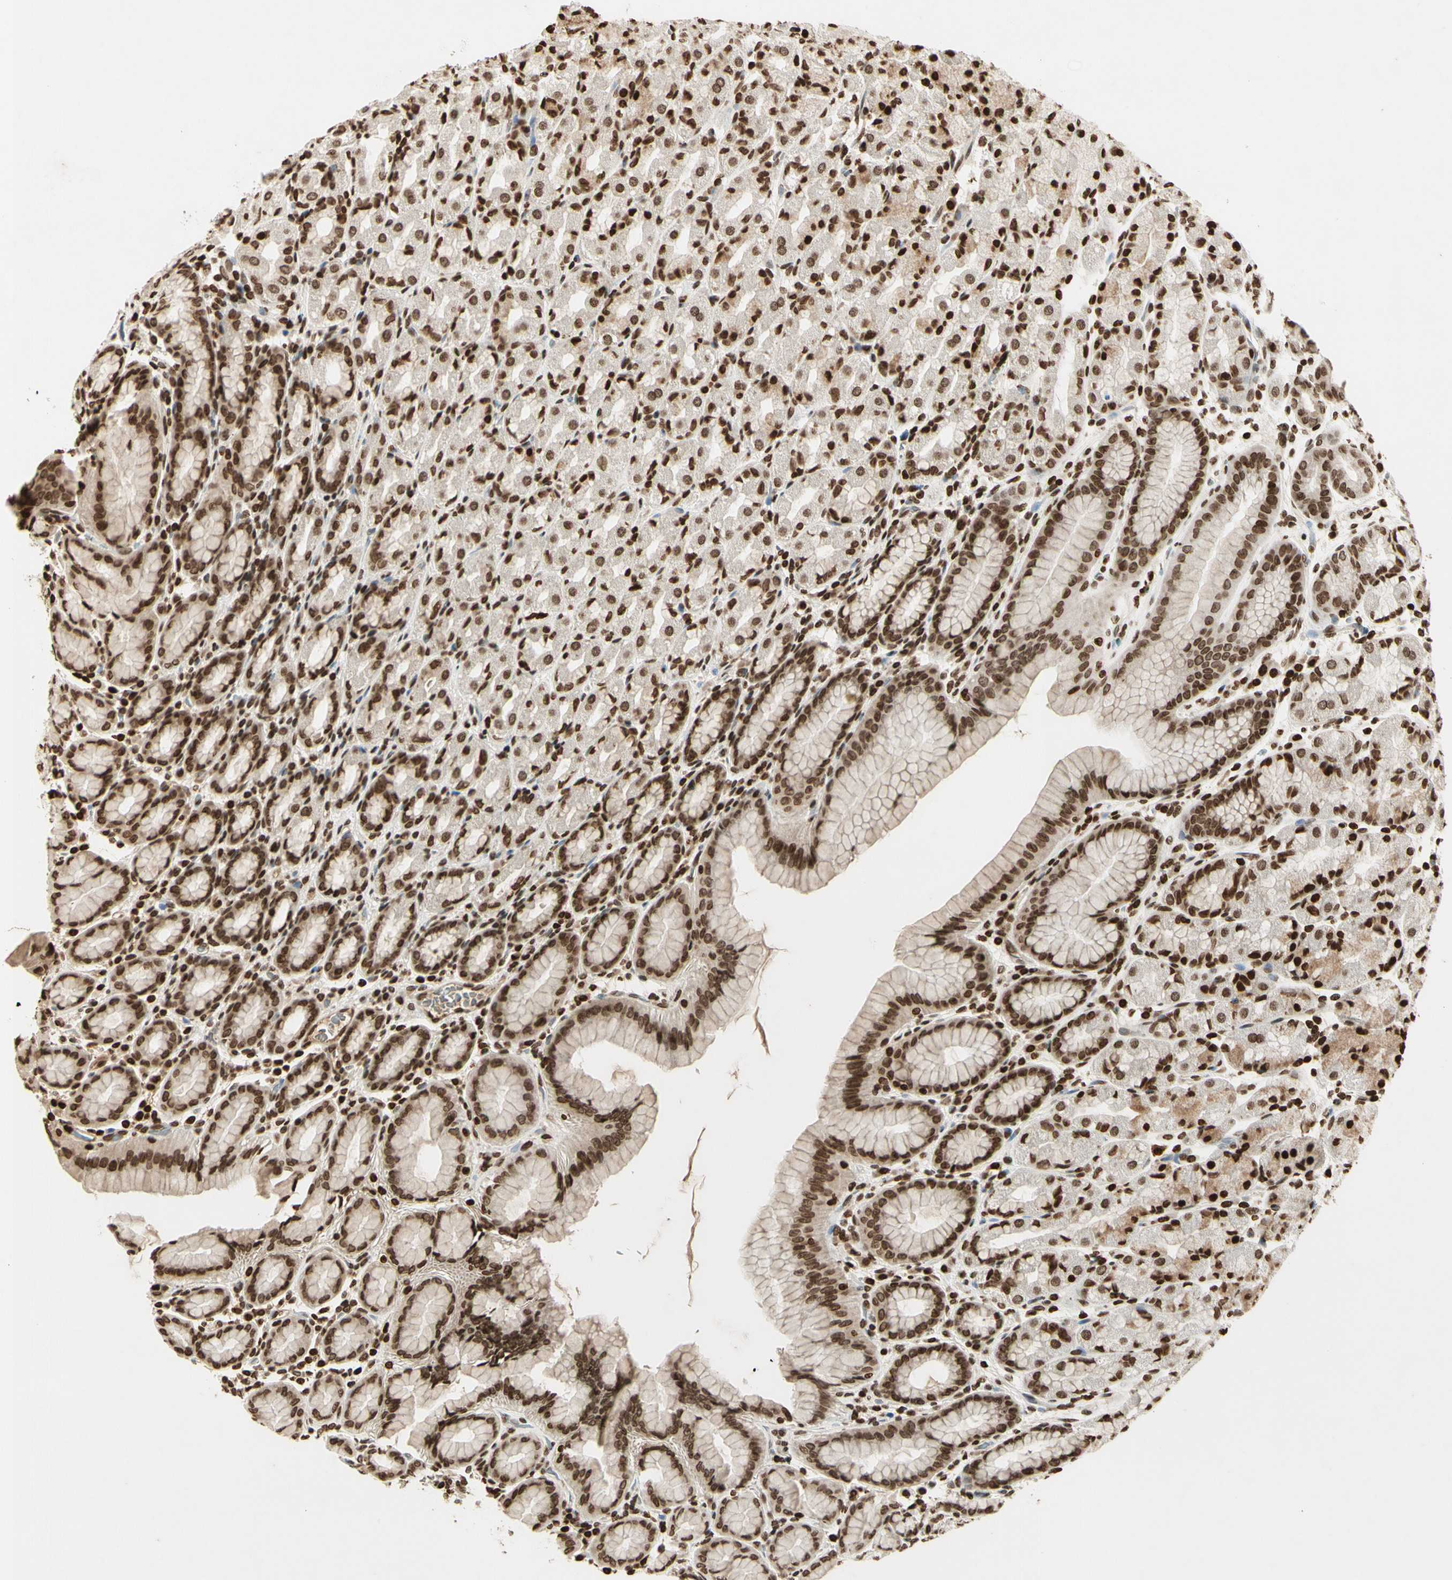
{"staining": {"intensity": "strong", "quantity": ">75%", "location": "nuclear"}, "tissue": "stomach", "cell_type": "Glandular cells", "image_type": "normal", "snomed": [{"axis": "morphology", "description": "Normal tissue, NOS"}, {"axis": "topography", "description": "Stomach, upper"}], "caption": "Protein expression analysis of unremarkable human stomach reveals strong nuclear staining in about >75% of glandular cells.", "gene": "RORA", "patient": {"sex": "male", "age": 68}}